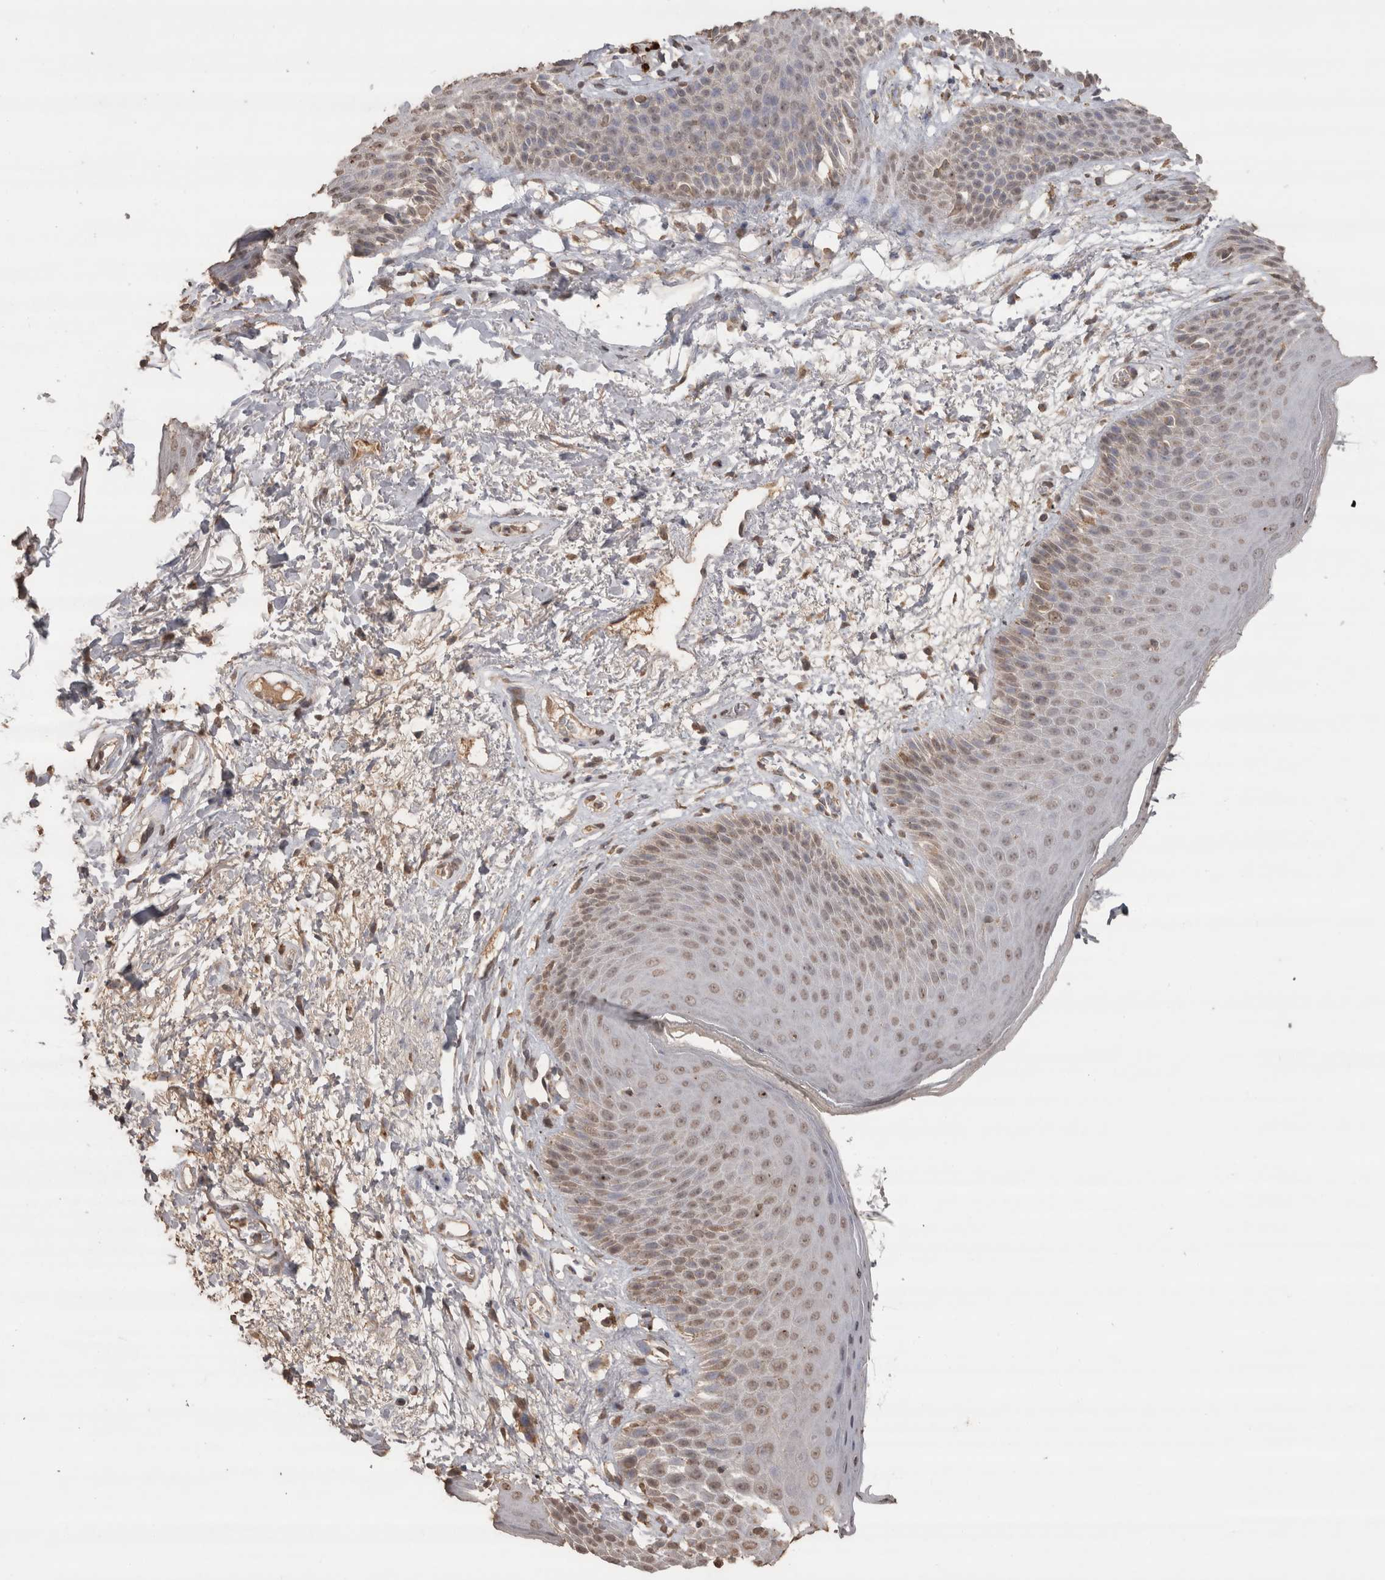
{"staining": {"intensity": "weak", "quantity": "25%-75%", "location": "nuclear"}, "tissue": "skin", "cell_type": "Epidermal cells", "image_type": "normal", "snomed": [{"axis": "morphology", "description": "Normal tissue, NOS"}, {"axis": "topography", "description": "Anal"}], "caption": "This photomicrograph exhibits benign skin stained with immunohistochemistry (IHC) to label a protein in brown. The nuclear of epidermal cells show weak positivity for the protein. Nuclei are counter-stained blue.", "gene": "CRELD2", "patient": {"sex": "male", "age": 74}}